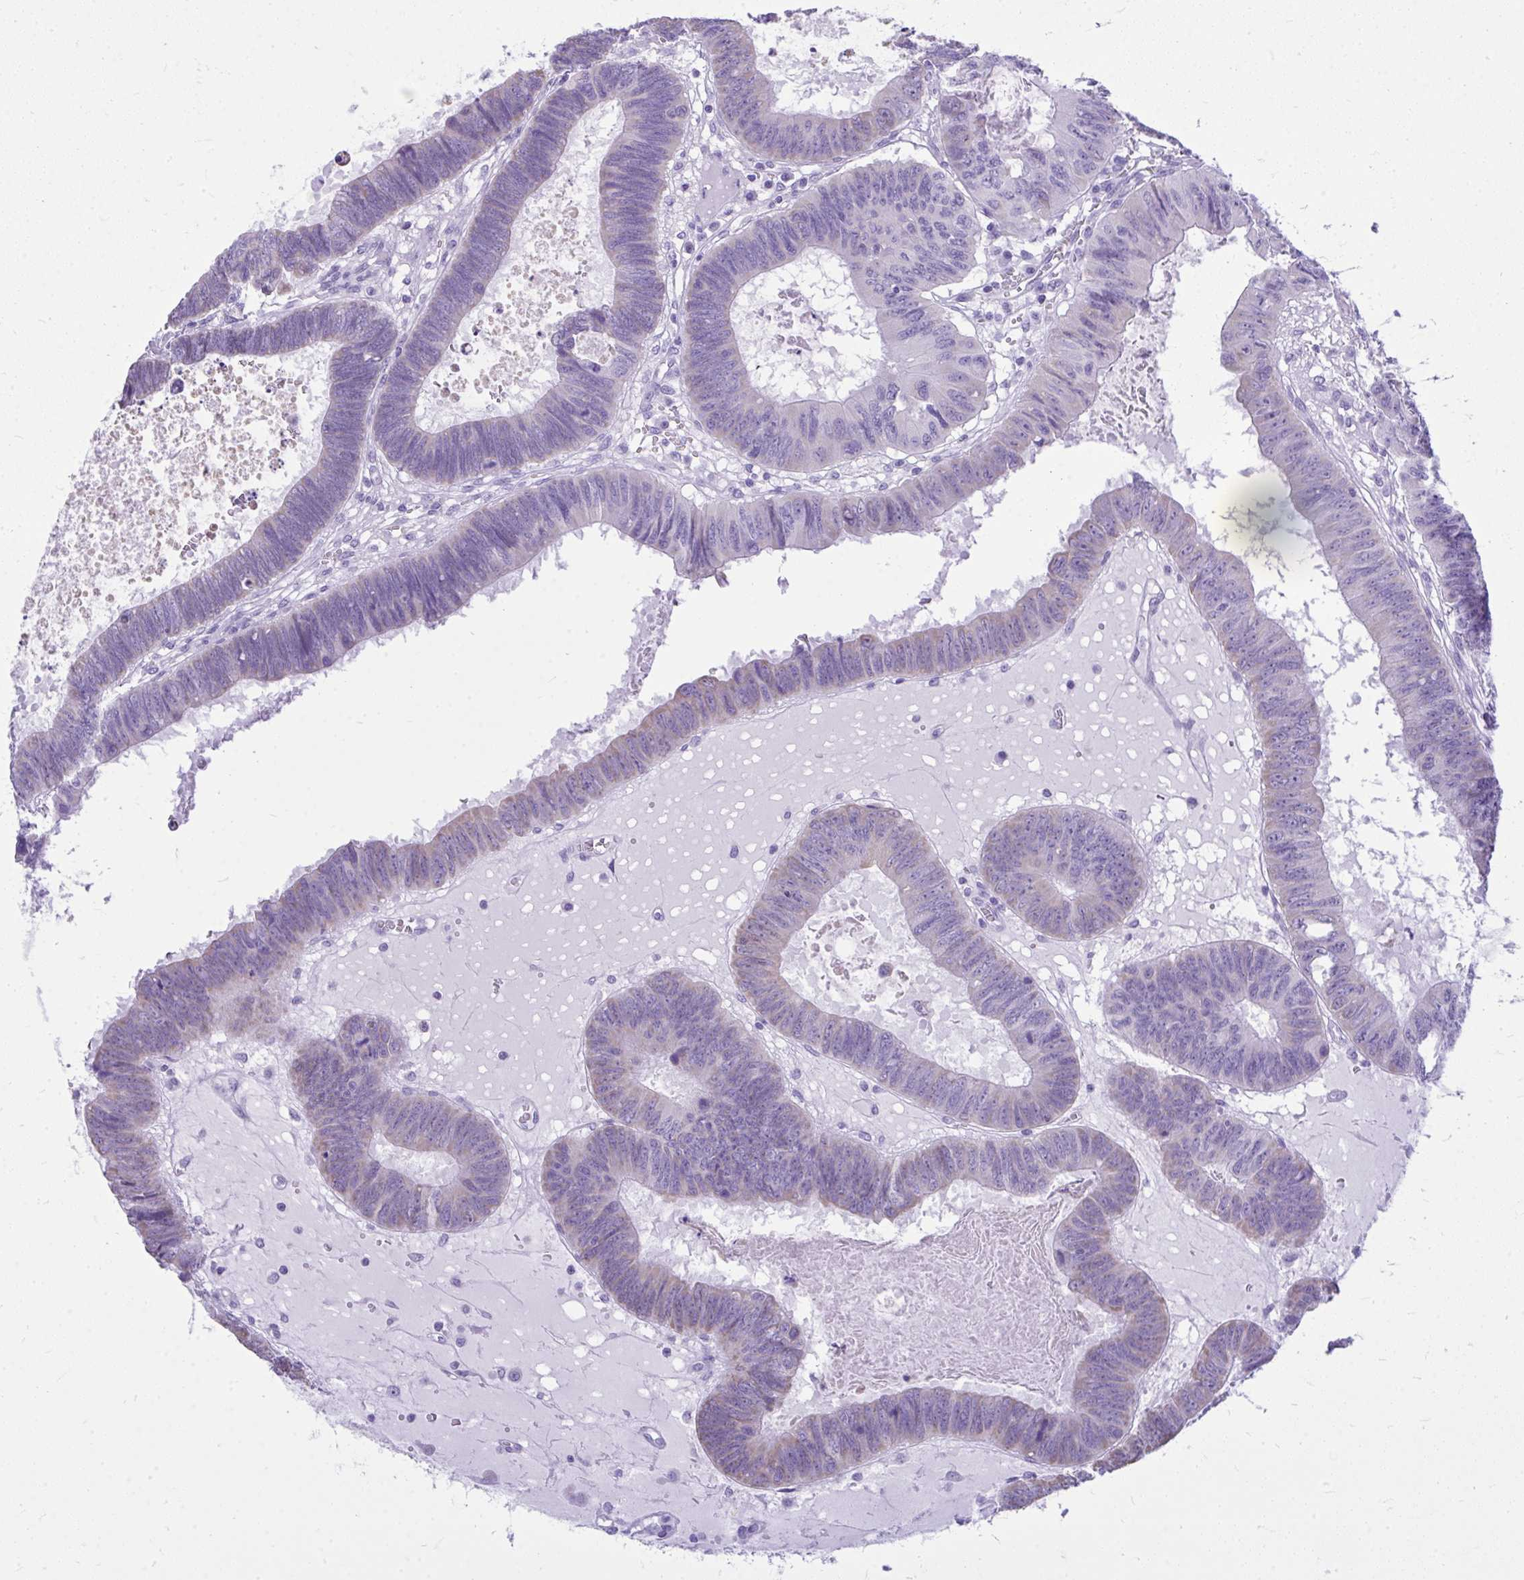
{"staining": {"intensity": "negative", "quantity": "none", "location": "none"}, "tissue": "colorectal cancer", "cell_type": "Tumor cells", "image_type": "cancer", "snomed": [{"axis": "morphology", "description": "Adenocarcinoma, NOS"}, {"axis": "topography", "description": "Colon"}], "caption": "This is an immunohistochemistry histopathology image of colorectal cancer (adenocarcinoma). There is no expression in tumor cells.", "gene": "RALYL", "patient": {"sex": "male", "age": 62}}